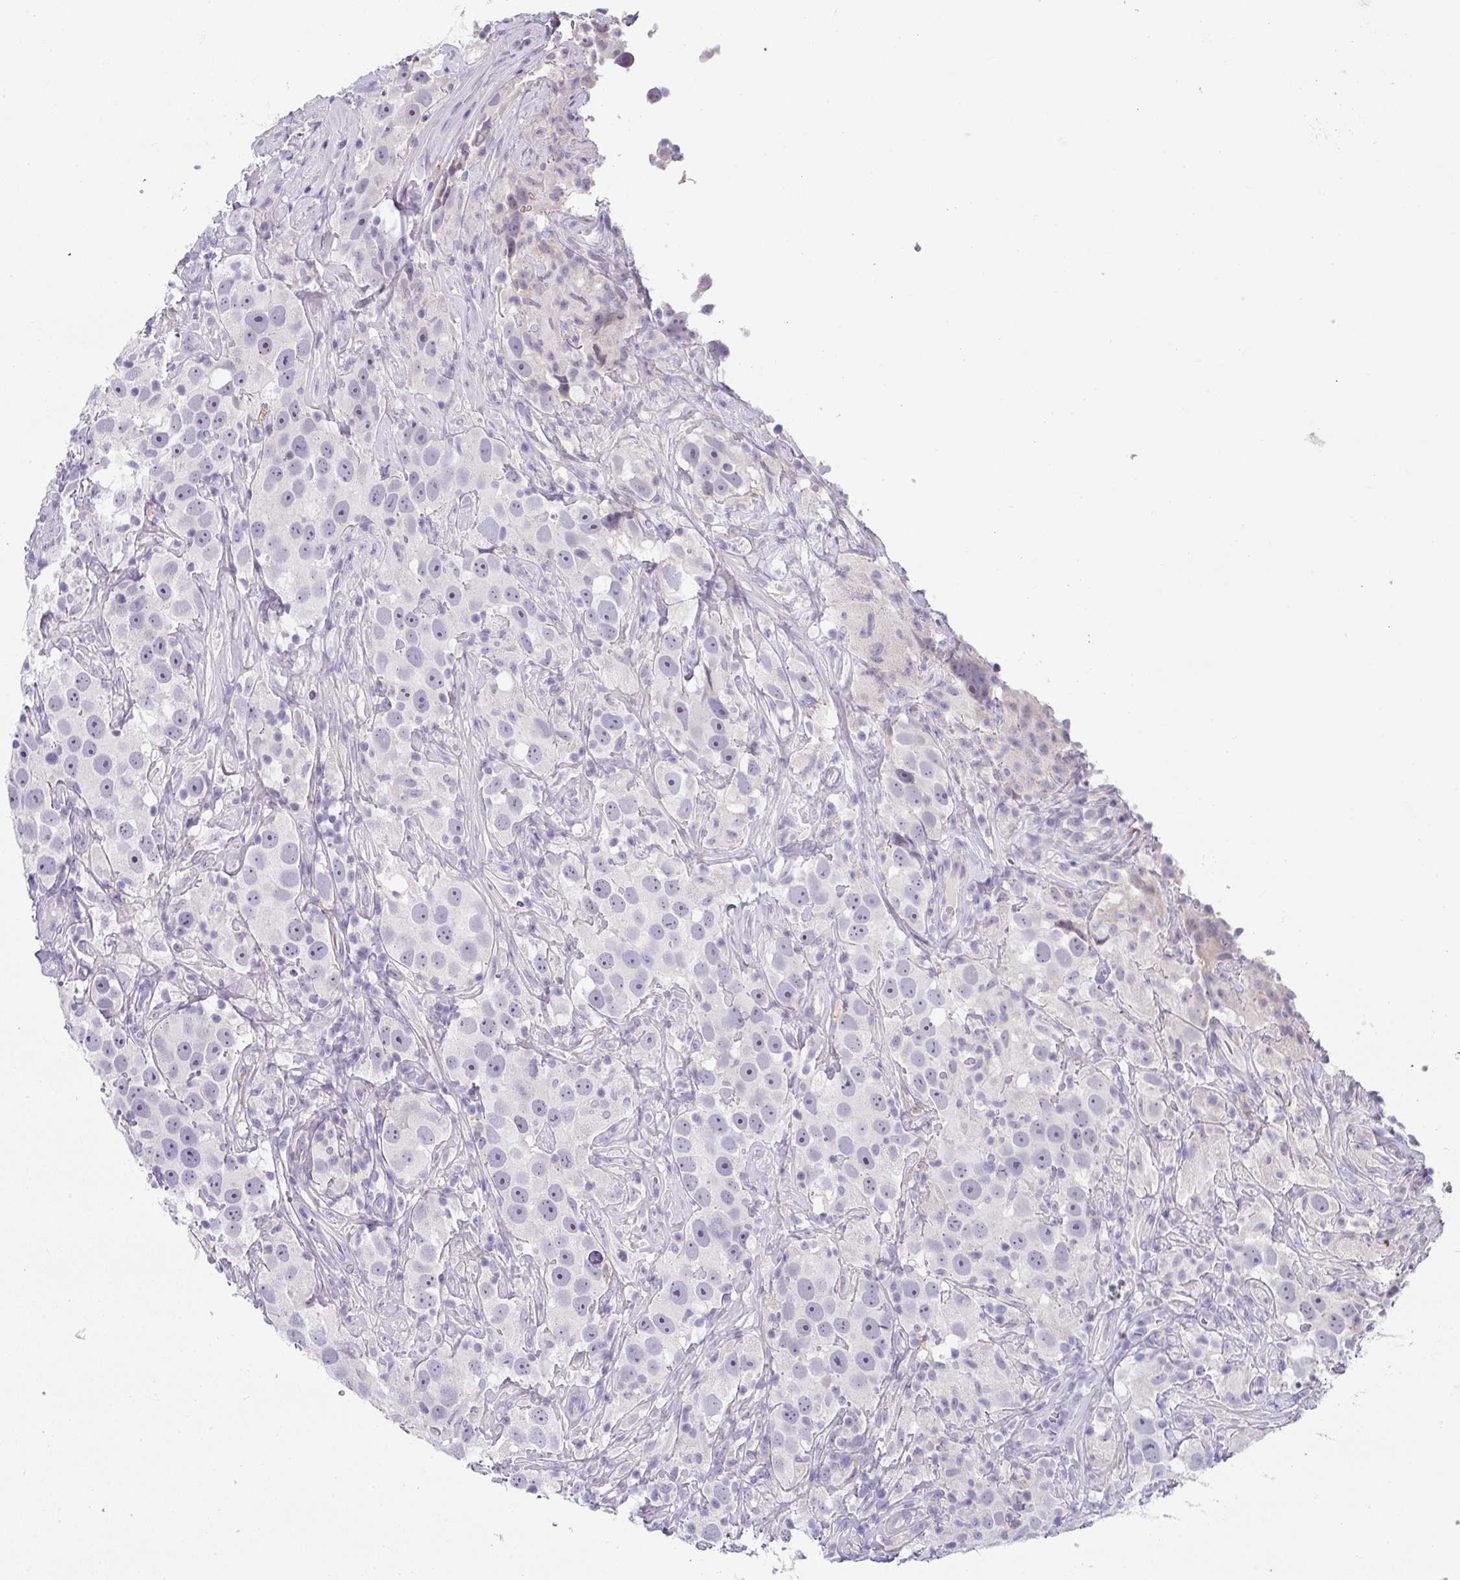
{"staining": {"intensity": "negative", "quantity": "none", "location": "none"}, "tissue": "testis cancer", "cell_type": "Tumor cells", "image_type": "cancer", "snomed": [{"axis": "morphology", "description": "Seminoma, NOS"}, {"axis": "topography", "description": "Testis"}], "caption": "Image shows no protein expression in tumor cells of testis cancer (seminoma) tissue.", "gene": "BTLA", "patient": {"sex": "male", "age": 49}}